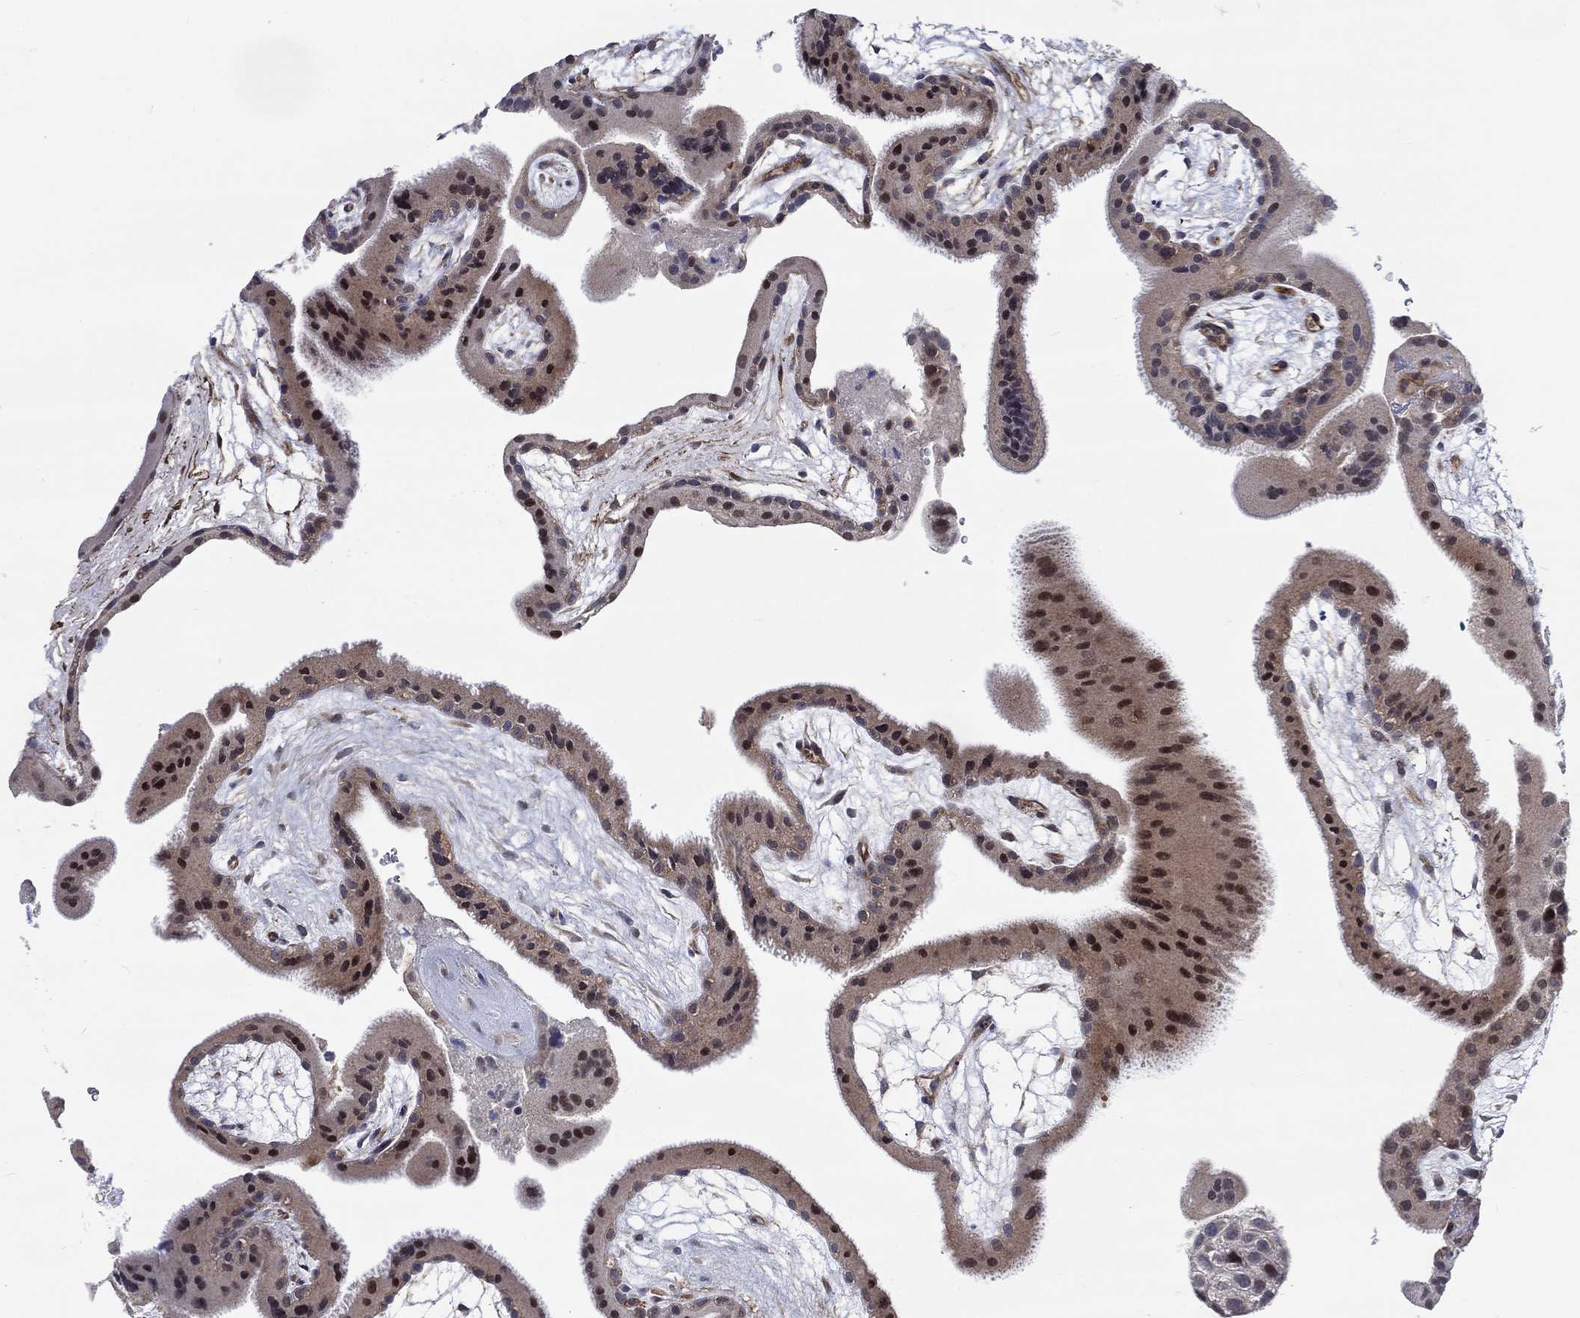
{"staining": {"intensity": "moderate", "quantity": "25%-75%", "location": "cytoplasmic/membranous"}, "tissue": "placenta", "cell_type": "Decidual cells", "image_type": "normal", "snomed": [{"axis": "morphology", "description": "Normal tissue, NOS"}, {"axis": "topography", "description": "Placenta"}], "caption": "A histopathology image of placenta stained for a protein reveals moderate cytoplasmic/membranous brown staining in decidual cells. The staining was performed using DAB (3,3'-diaminobenzidine), with brown indicating positive protein expression. Nuclei are stained blue with hematoxylin.", "gene": "SLC35F2", "patient": {"sex": "female", "age": 19}}